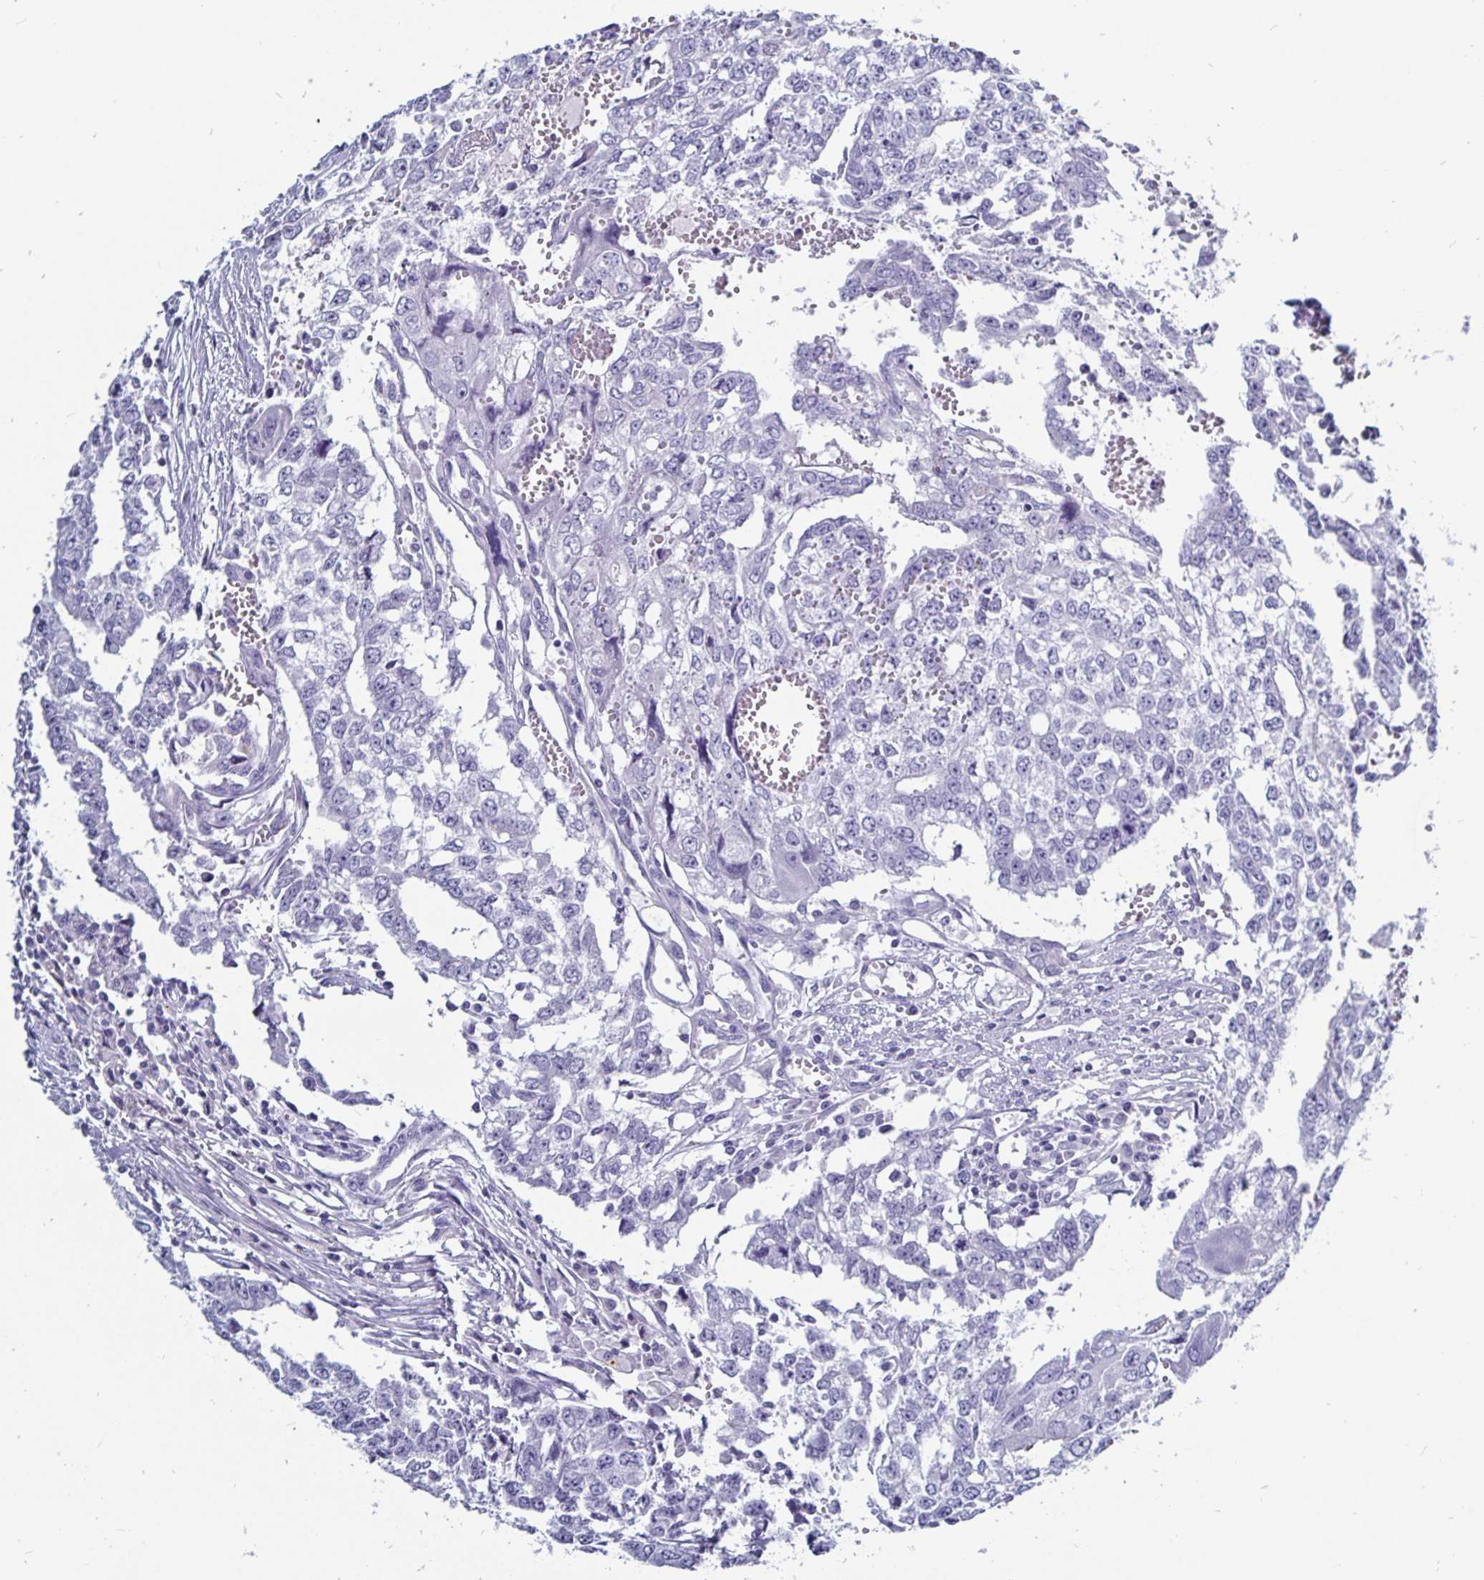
{"staining": {"intensity": "negative", "quantity": "none", "location": "none"}, "tissue": "testis cancer", "cell_type": "Tumor cells", "image_type": "cancer", "snomed": [{"axis": "morphology", "description": "Carcinoma, Embryonal, NOS"}, {"axis": "morphology", "description": "Teratoma, malignant, NOS"}, {"axis": "topography", "description": "Testis"}], "caption": "DAB immunohistochemical staining of teratoma (malignant) (testis) demonstrates no significant positivity in tumor cells.", "gene": "ODF3B", "patient": {"sex": "male", "age": 24}}